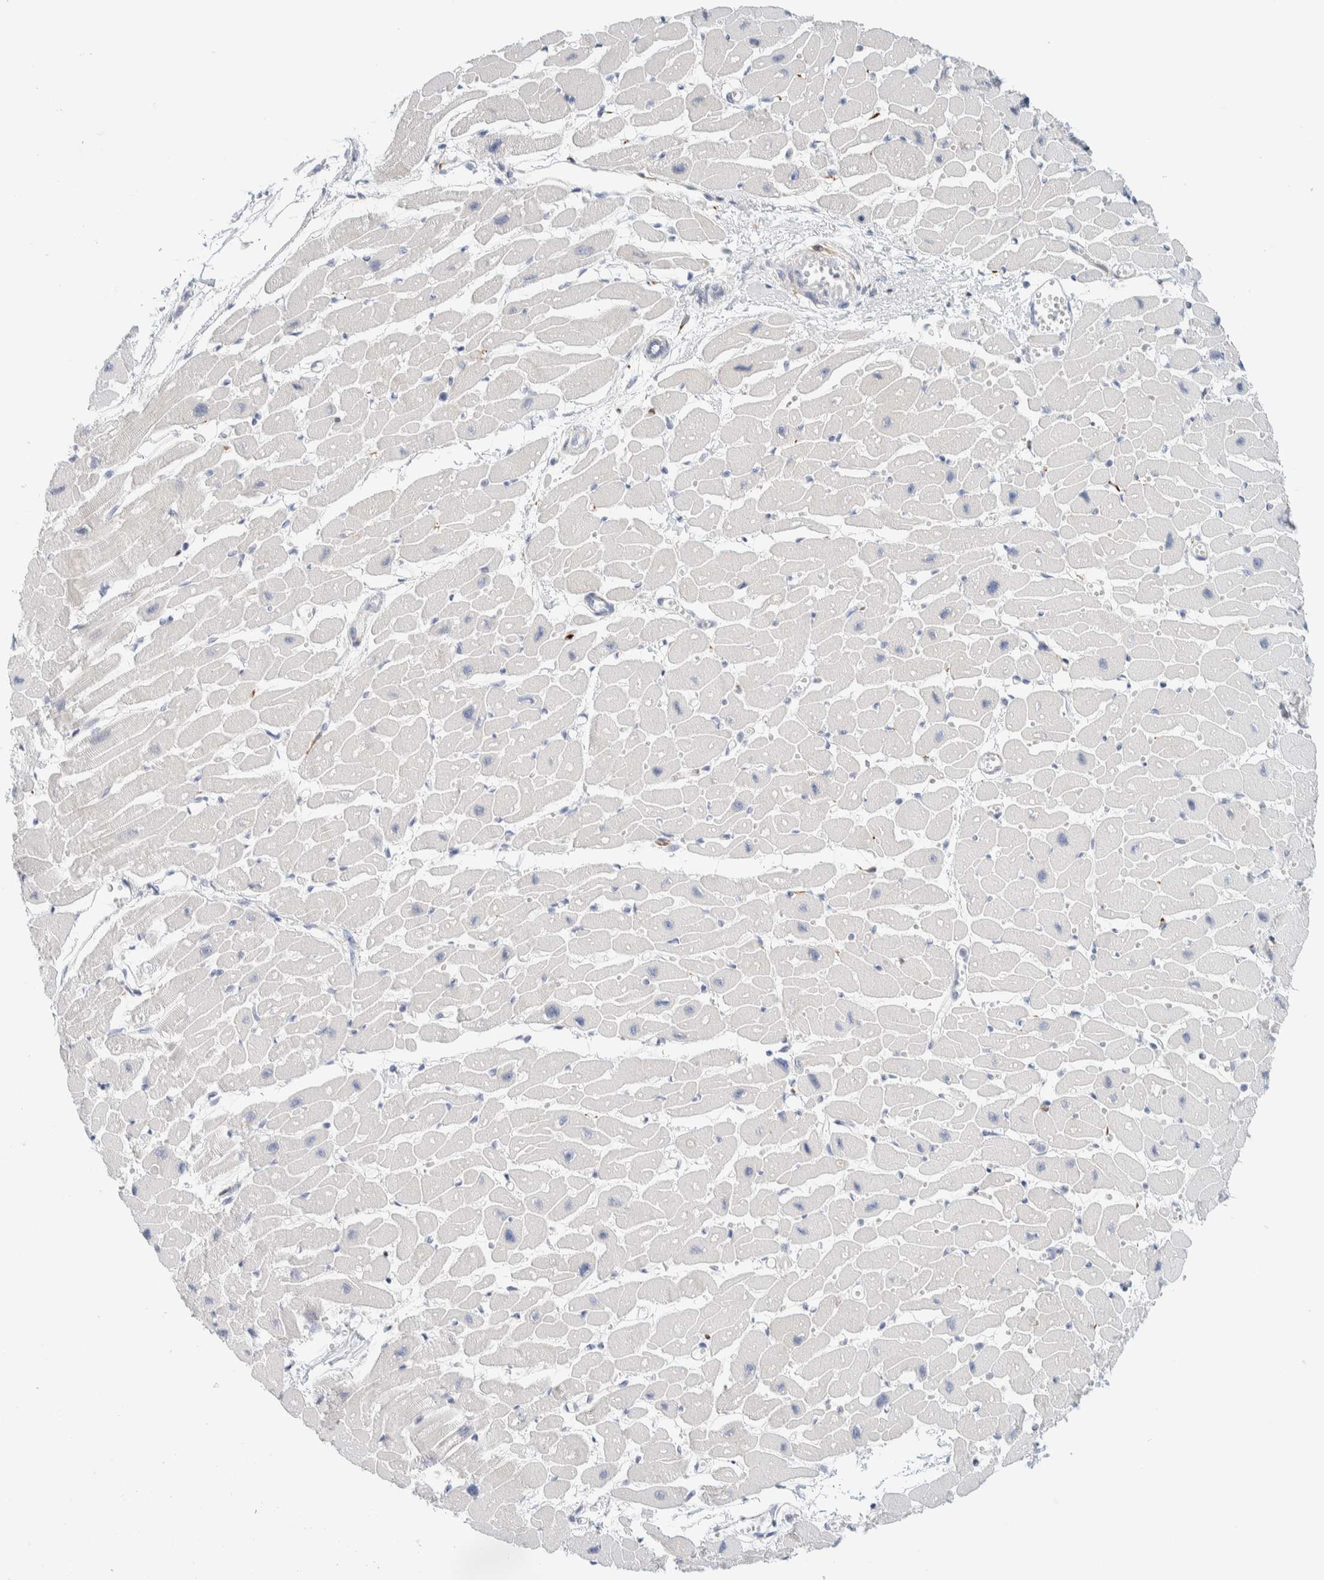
{"staining": {"intensity": "negative", "quantity": "none", "location": "none"}, "tissue": "heart muscle", "cell_type": "Cardiomyocytes", "image_type": "normal", "snomed": [{"axis": "morphology", "description": "Normal tissue, NOS"}, {"axis": "topography", "description": "Heart"}], "caption": "Immunohistochemistry histopathology image of normal heart muscle: heart muscle stained with DAB demonstrates no significant protein positivity in cardiomyocytes. (Stains: DAB immunohistochemistry with hematoxylin counter stain, Microscopy: brightfield microscopy at high magnification).", "gene": "ATCAY", "patient": {"sex": "female", "age": 54}}